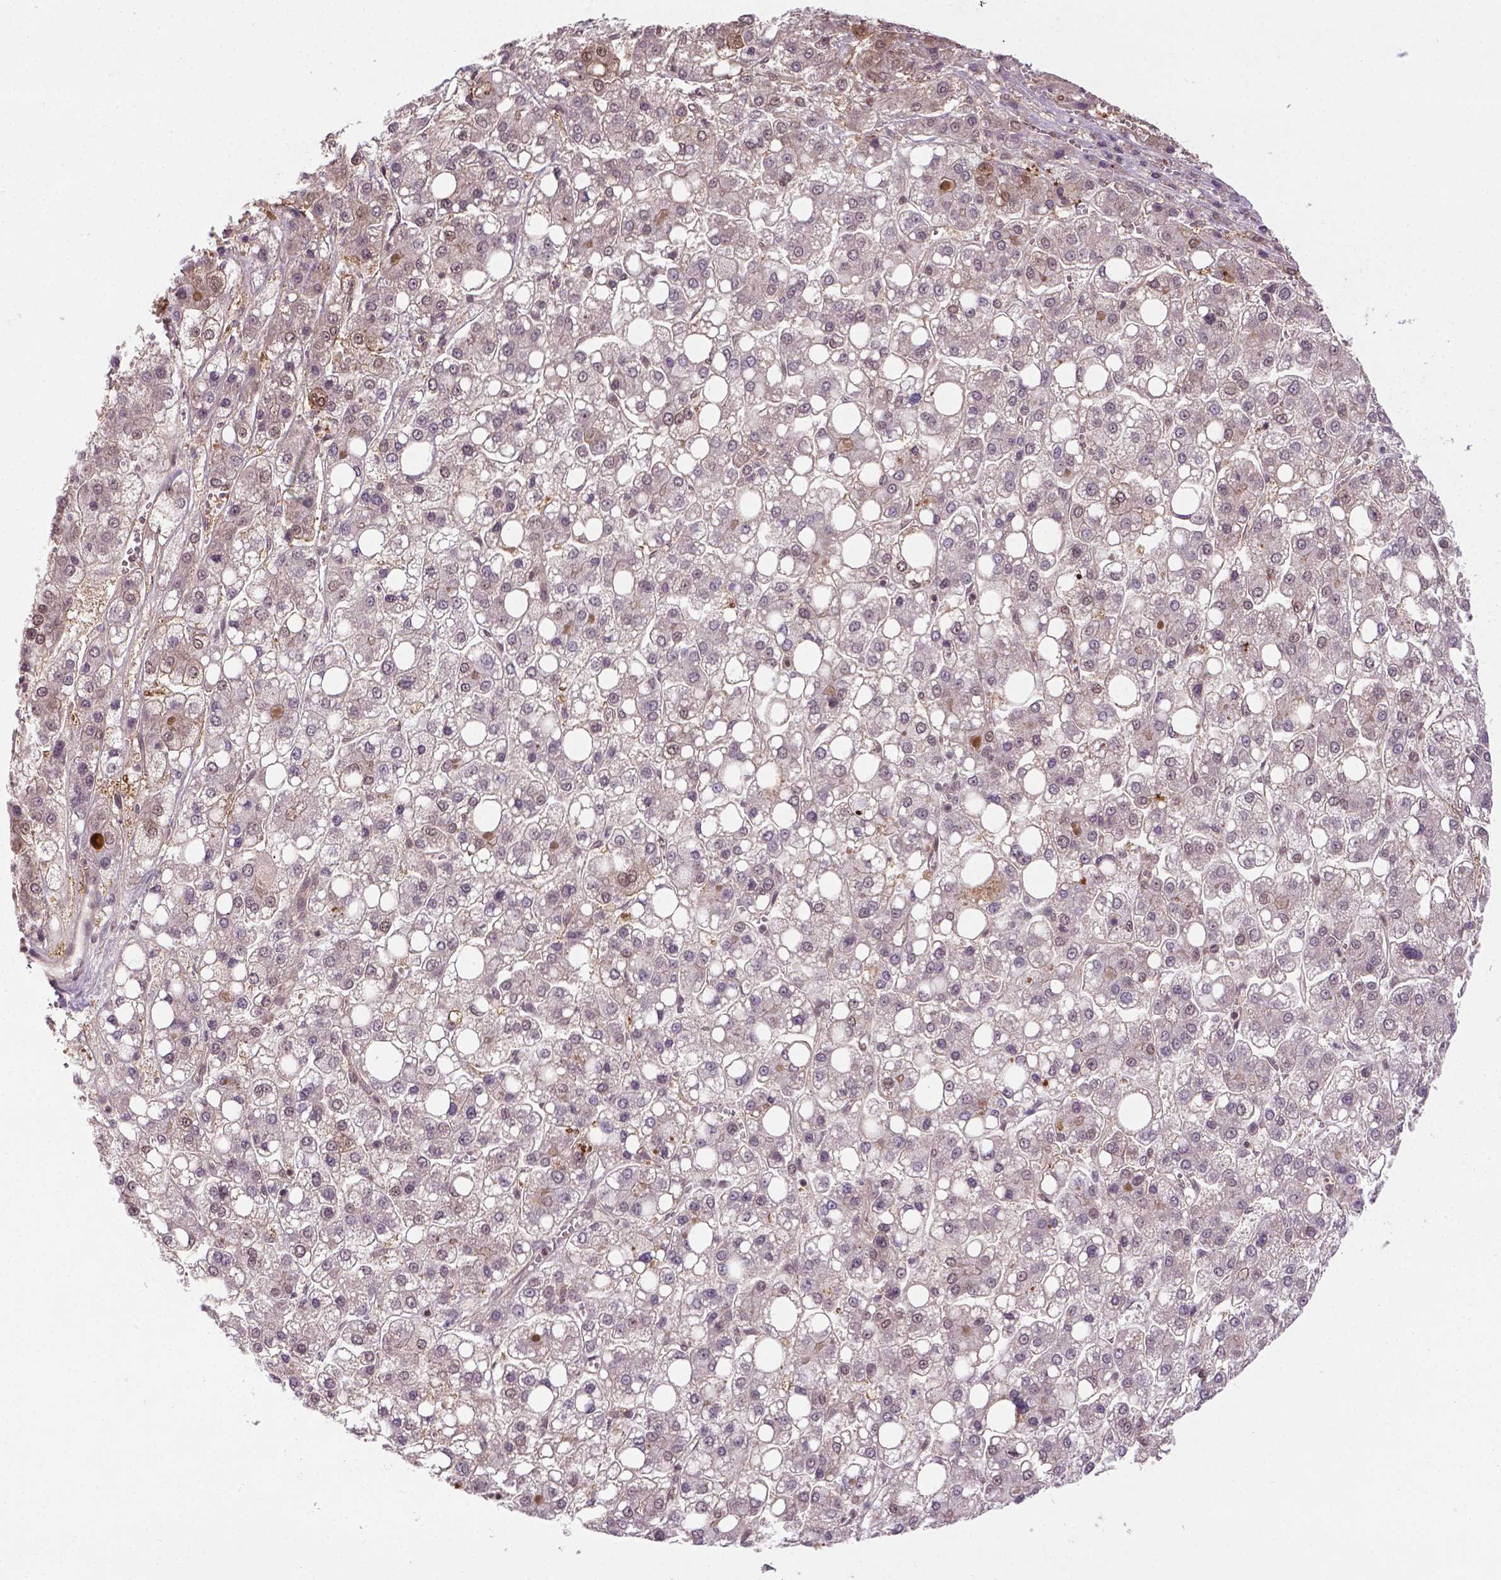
{"staining": {"intensity": "weak", "quantity": "<25%", "location": "nuclear"}, "tissue": "liver cancer", "cell_type": "Tumor cells", "image_type": "cancer", "snomed": [{"axis": "morphology", "description": "Carcinoma, Hepatocellular, NOS"}, {"axis": "topography", "description": "Liver"}], "caption": "Immunohistochemistry (IHC) micrograph of liver cancer stained for a protein (brown), which reveals no staining in tumor cells.", "gene": "ANKRD54", "patient": {"sex": "male", "age": 73}}